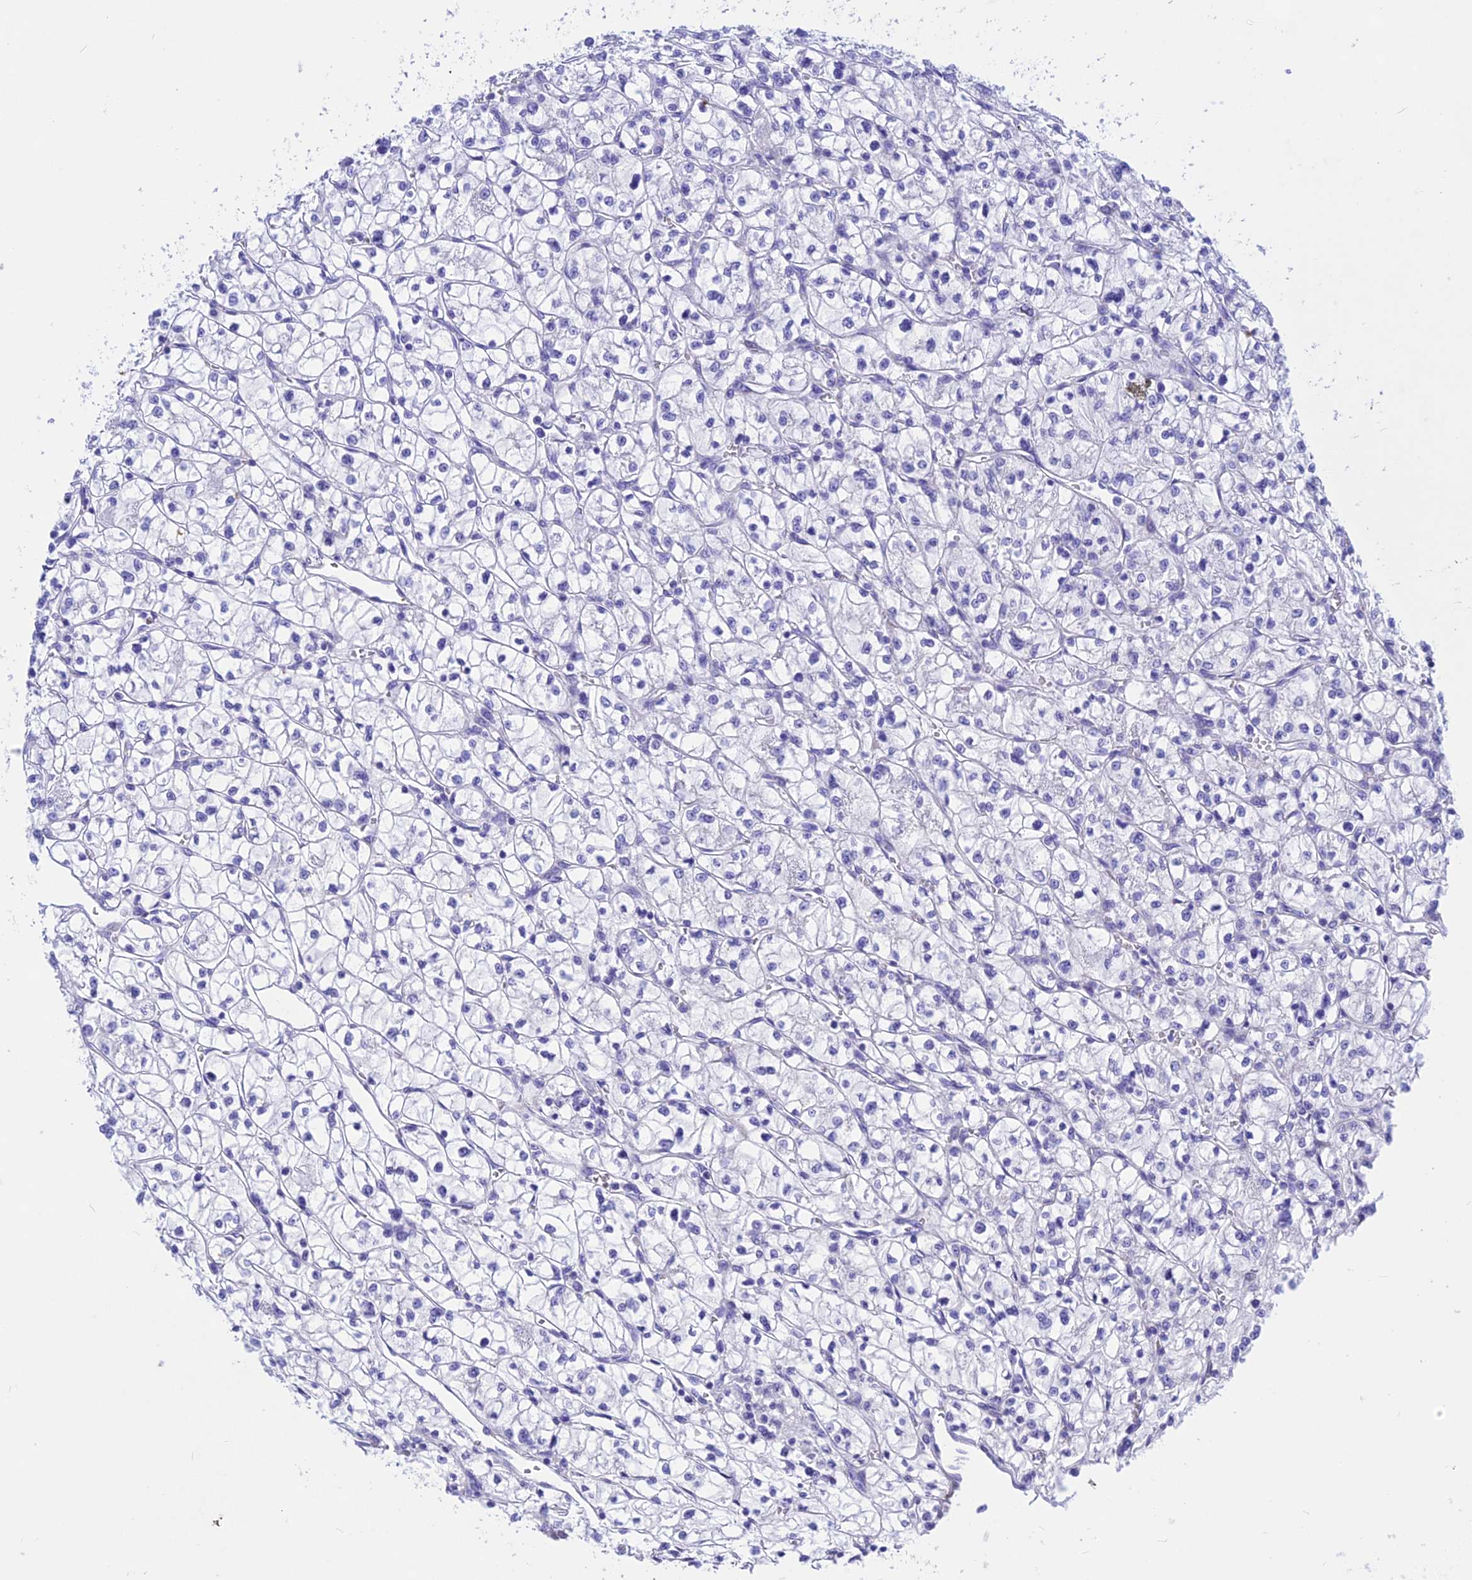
{"staining": {"intensity": "negative", "quantity": "none", "location": "none"}, "tissue": "renal cancer", "cell_type": "Tumor cells", "image_type": "cancer", "snomed": [{"axis": "morphology", "description": "Adenocarcinoma, NOS"}, {"axis": "topography", "description": "Kidney"}], "caption": "IHC image of neoplastic tissue: renal adenocarcinoma stained with DAB (3,3'-diaminobenzidine) exhibits no significant protein expression in tumor cells.", "gene": "DEFB107A", "patient": {"sex": "female", "age": 64}}